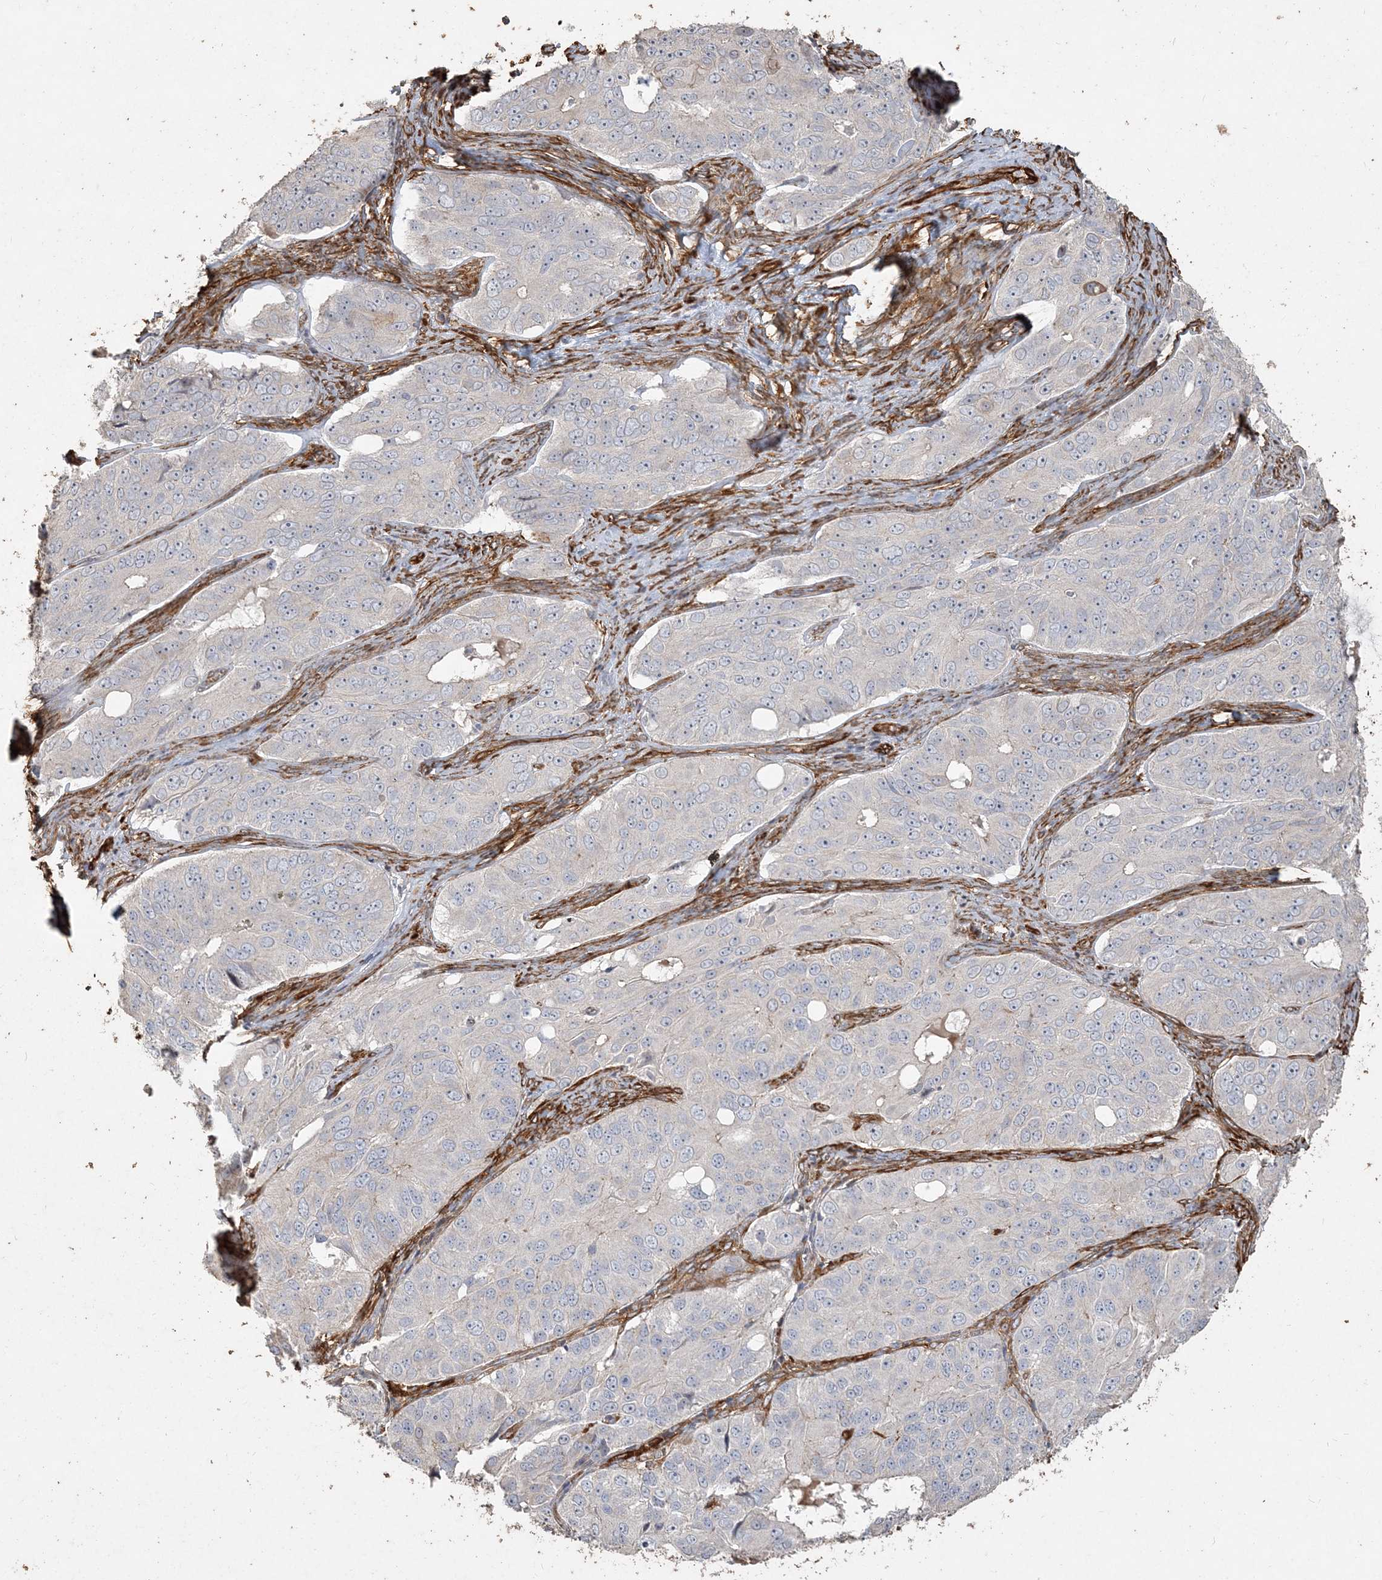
{"staining": {"intensity": "negative", "quantity": "none", "location": "none"}, "tissue": "ovarian cancer", "cell_type": "Tumor cells", "image_type": "cancer", "snomed": [{"axis": "morphology", "description": "Carcinoma, endometroid"}, {"axis": "topography", "description": "Ovary"}], "caption": "DAB (3,3'-diaminobenzidine) immunohistochemical staining of ovarian endometroid carcinoma demonstrates no significant expression in tumor cells.", "gene": "RNF145", "patient": {"sex": "female", "age": 51}}